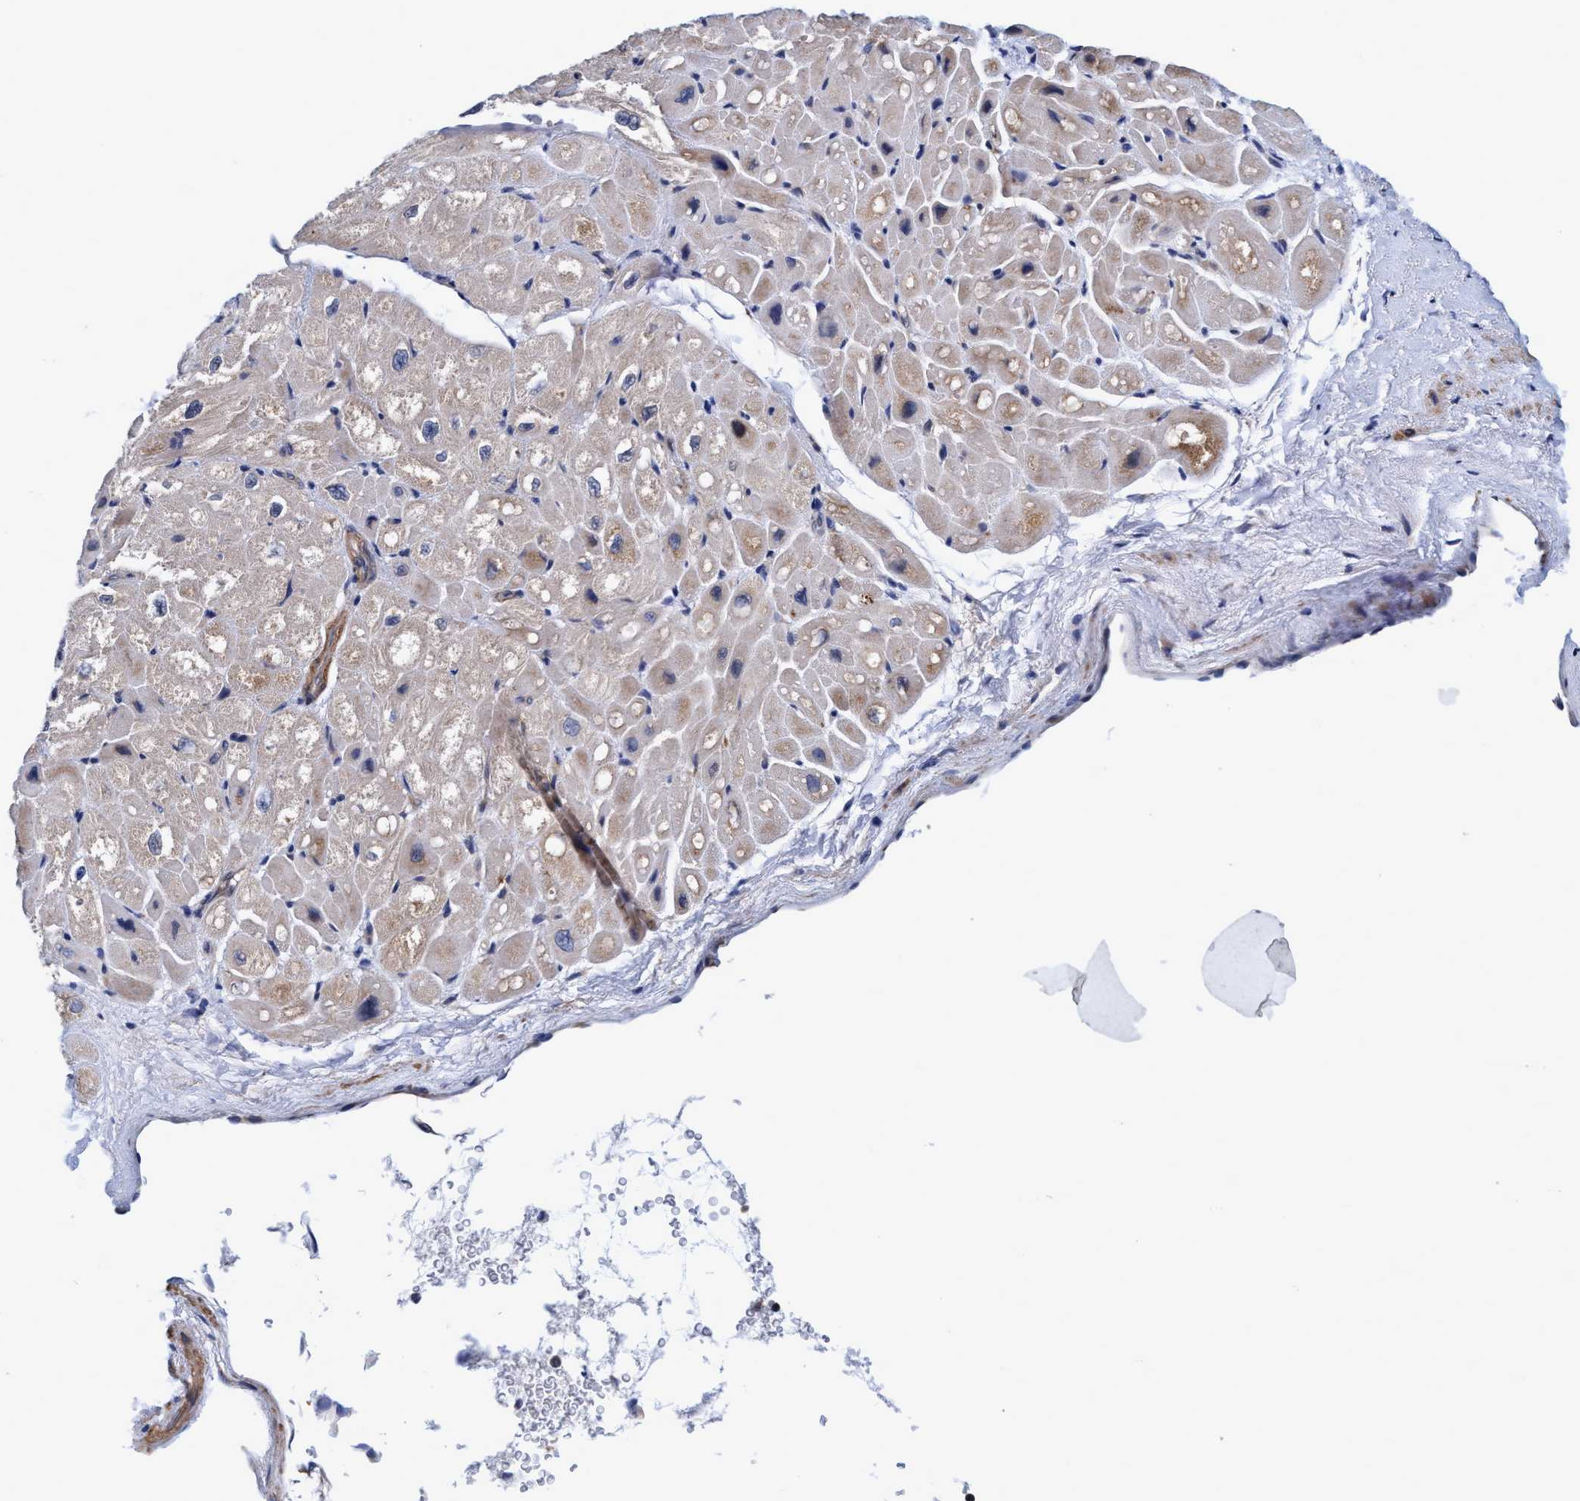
{"staining": {"intensity": "weak", "quantity": "25%-75%", "location": "cytoplasmic/membranous"}, "tissue": "heart muscle", "cell_type": "Cardiomyocytes", "image_type": "normal", "snomed": [{"axis": "morphology", "description": "Normal tissue, NOS"}, {"axis": "topography", "description": "Heart"}], "caption": "Normal heart muscle exhibits weak cytoplasmic/membranous positivity in about 25%-75% of cardiomyocytes (brown staining indicates protein expression, while blue staining denotes nuclei)..", "gene": "CALCOCO2", "patient": {"sex": "male", "age": 49}}